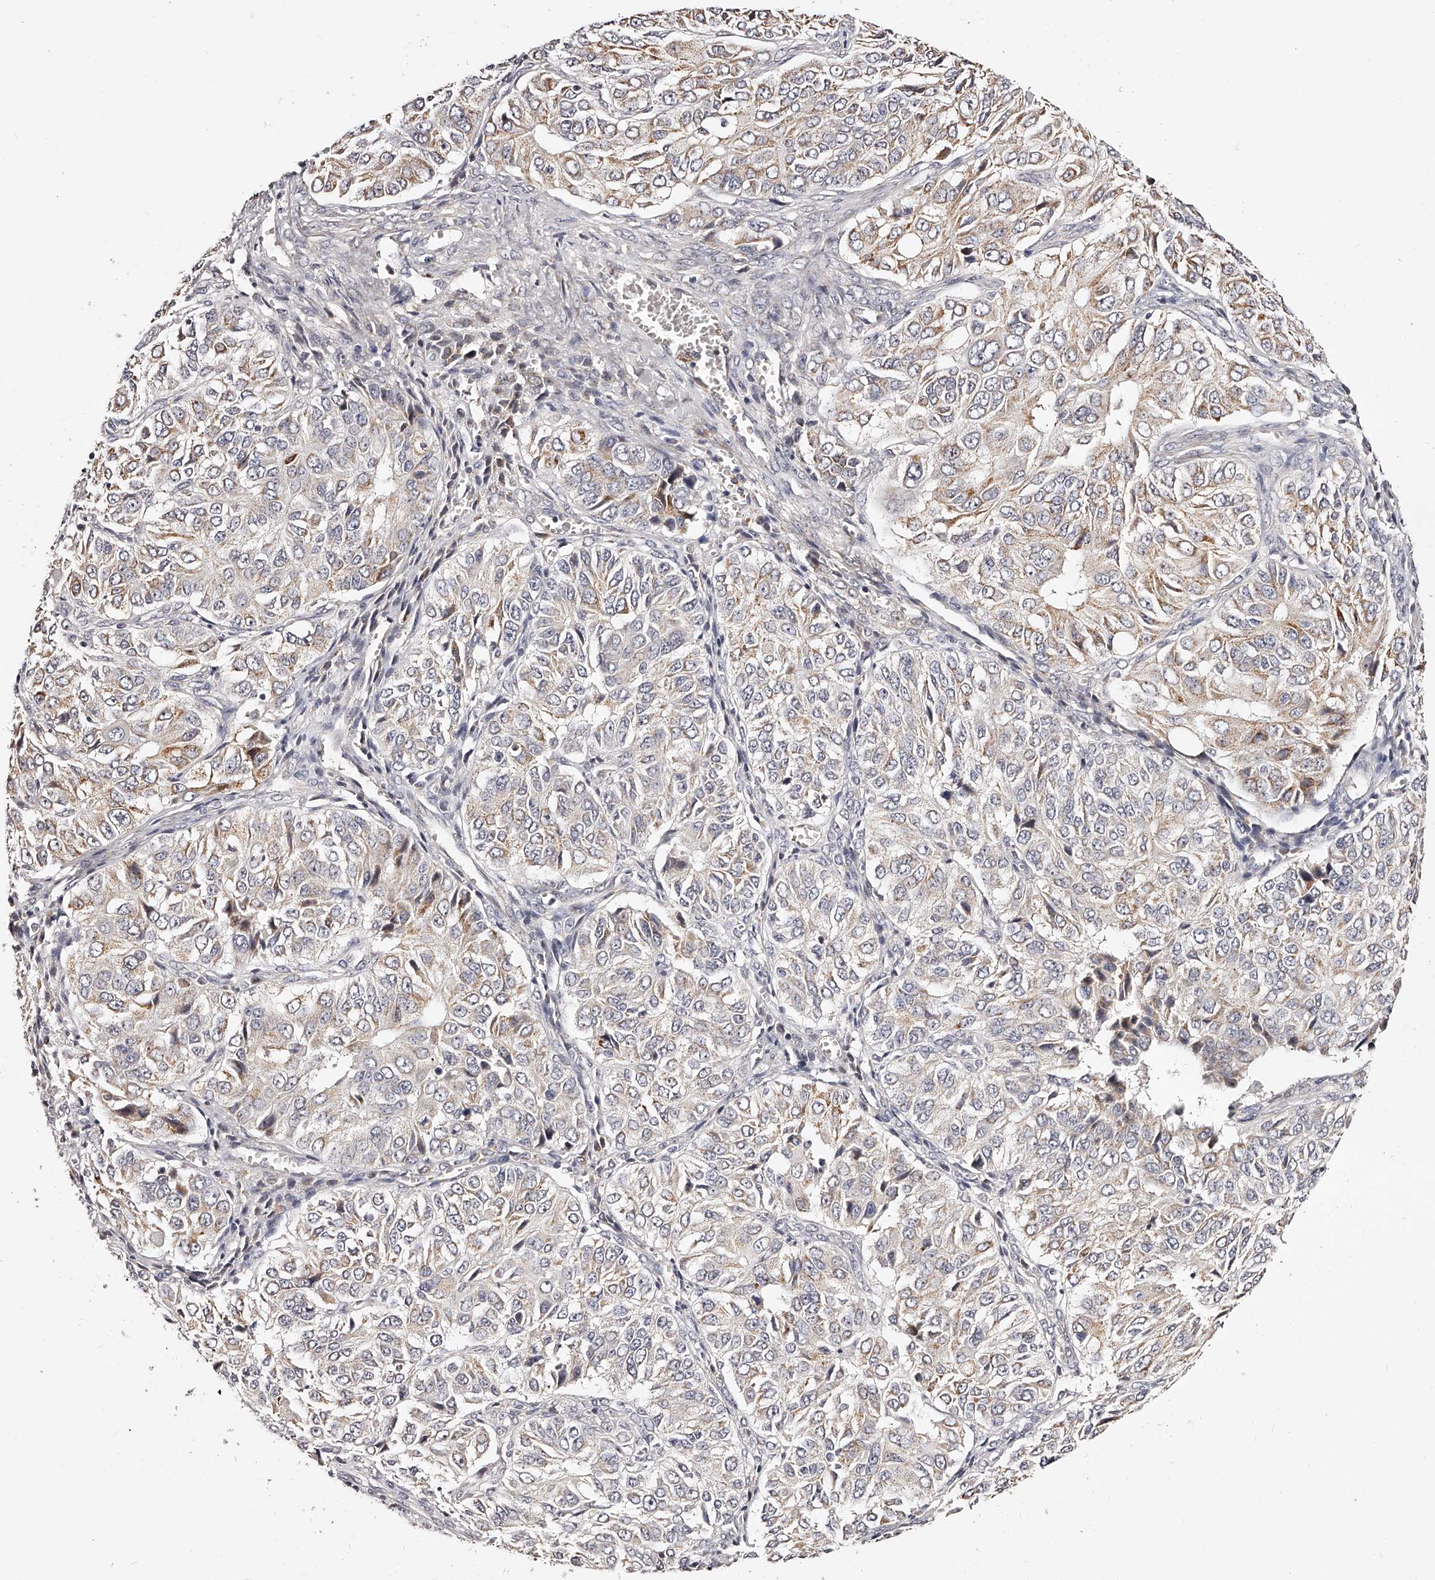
{"staining": {"intensity": "weak", "quantity": "25%-75%", "location": "cytoplasmic/membranous"}, "tissue": "ovarian cancer", "cell_type": "Tumor cells", "image_type": "cancer", "snomed": [{"axis": "morphology", "description": "Carcinoma, endometroid"}, {"axis": "topography", "description": "Ovary"}], "caption": "Protein staining of ovarian cancer tissue reveals weak cytoplasmic/membranous expression in about 25%-75% of tumor cells.", "gene": "ZNF502", "patient": {"sex": "female", "age": 51}}